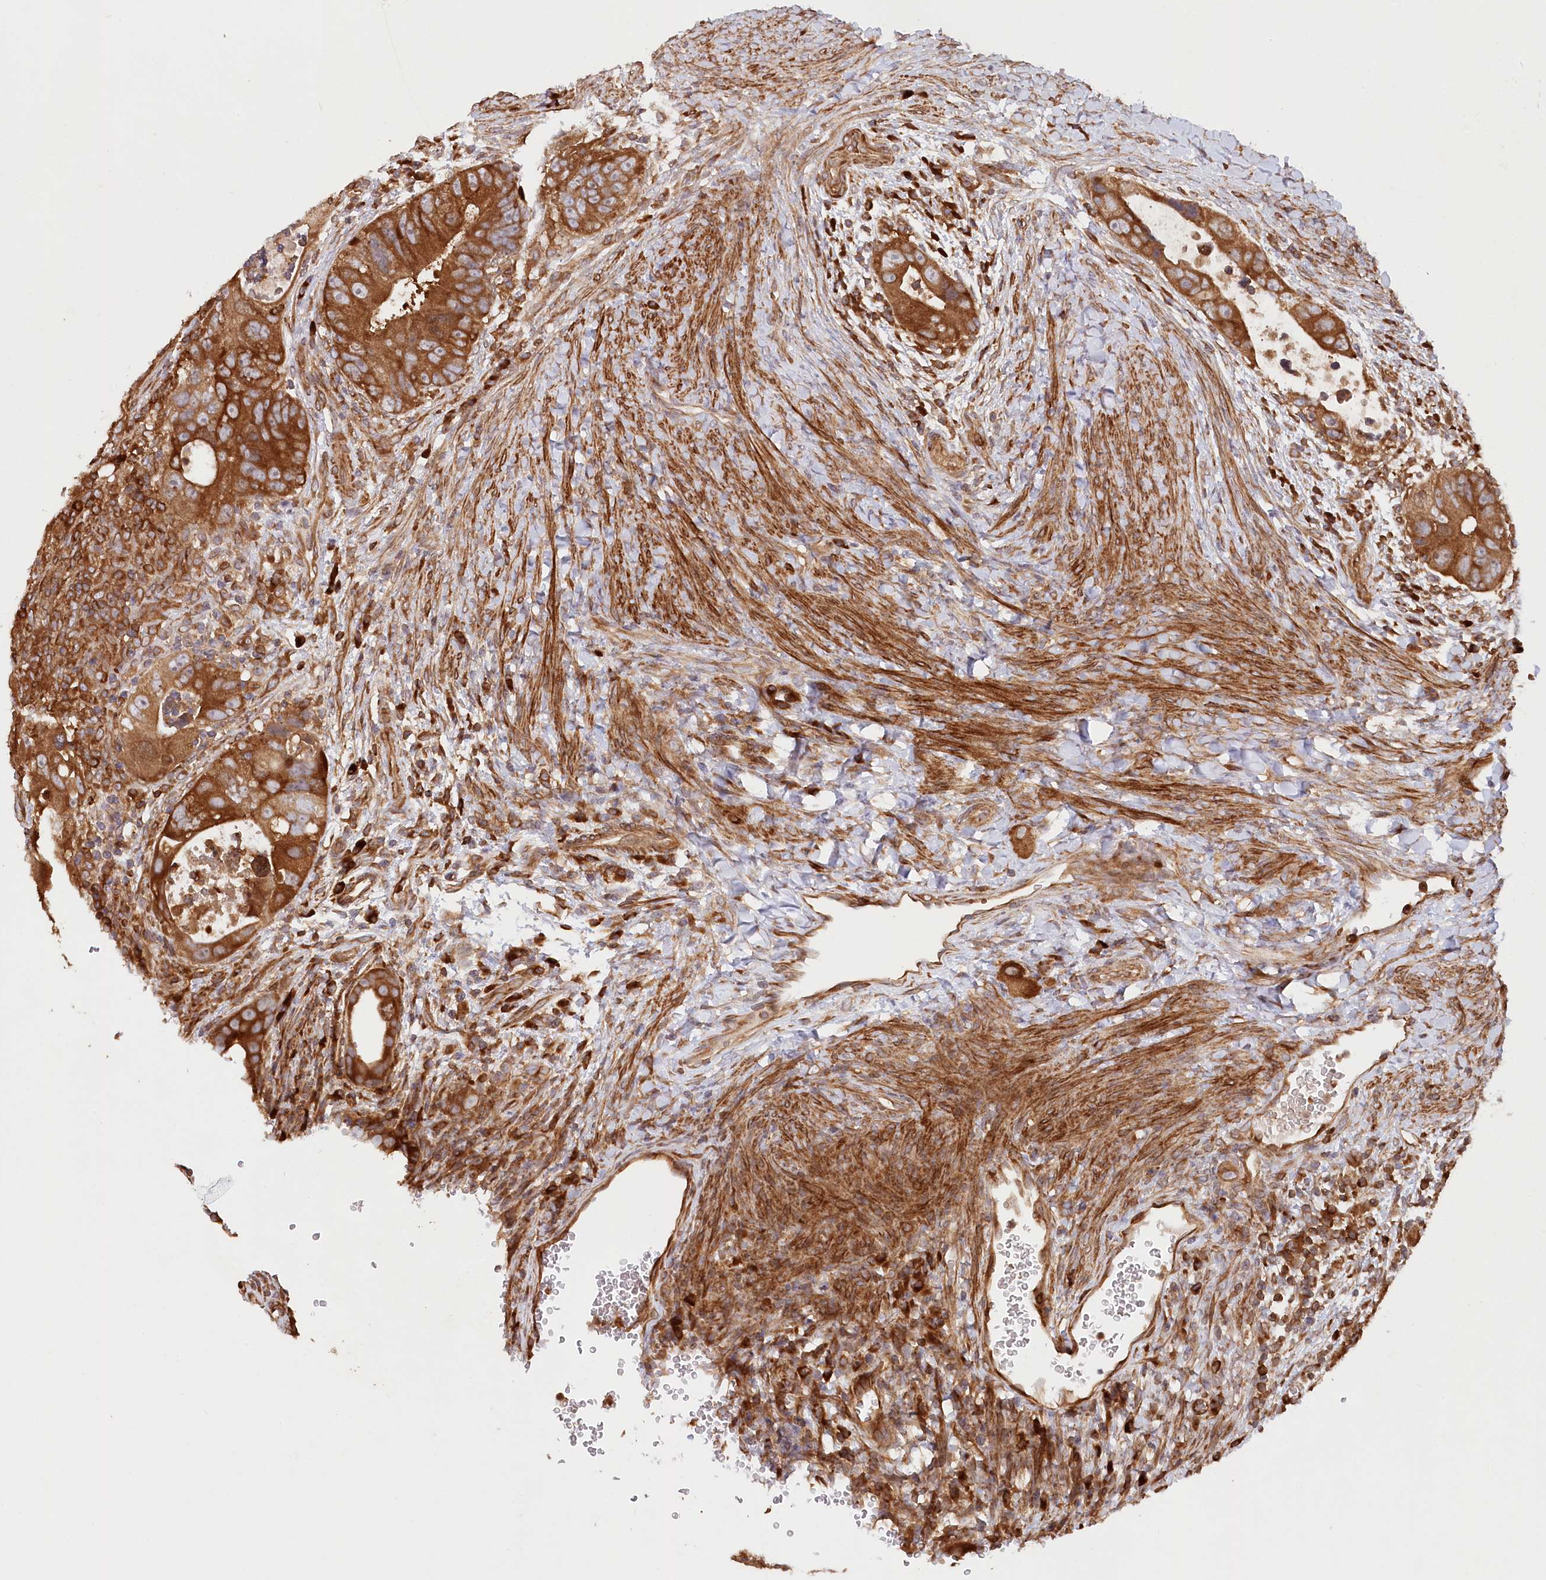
{"staining": {"intensity": "strong", "quantity": ">75%", "location": "cytoplasmic/membranous"}, "tissue": "colorectal cancer", "cell_type": "Tumor cells", "image_type": "cancer", "snomed": [{"axis": "morphology", "description": "Adenocarcinoma, NOS"}, {"axis": "topography", "description": "Rectum"}], "caption": "Brown immunohistochemical staining in human adenocarcinoma (colorectal) displays strong cytoplasmic/membranous positivity in about >75% of tumor cells. Nuclei are stained in blue.", "gene": "PAIP2", "patient": {"sex": "male", "age": 59}}